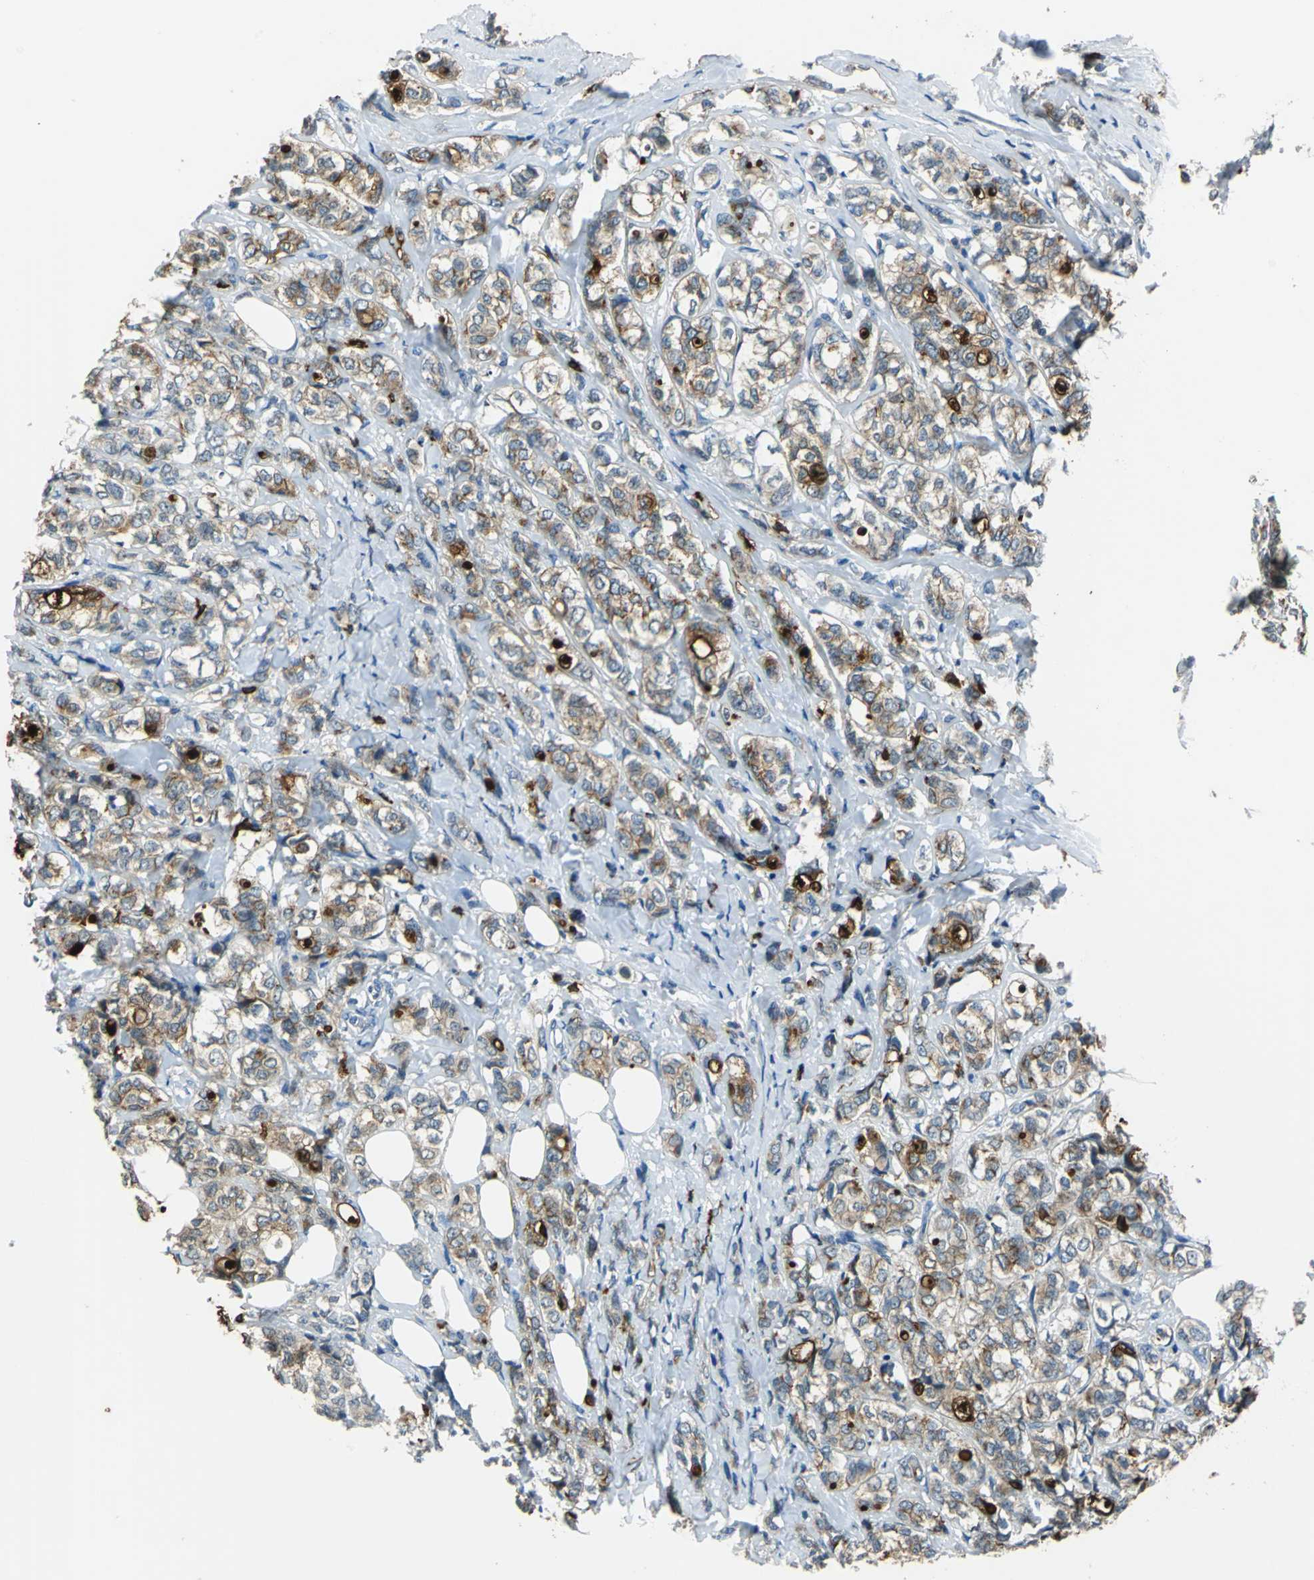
{"staining": {"intensity": "moderate", "quantity": ">75%", "location": "cytoplasmic/membranous"}, "tissue": "breast cancer", "cell_type": "Tumor cells", "image_type": "cancer", "snomed": [{"axis": "morphology", "description": "Lobular carcinoma"}, {"axis": "topography", "description": "Breast"}], "caption": "Immunohistochemical staining of breast cancer (lobular carcinoma) shows medium levels of moderate cytoplasmic/membranous protein positivity in approximately >75% of tumor cells.", "gene": "CPA3", "patient": {"sex": "female", "age": 60}}